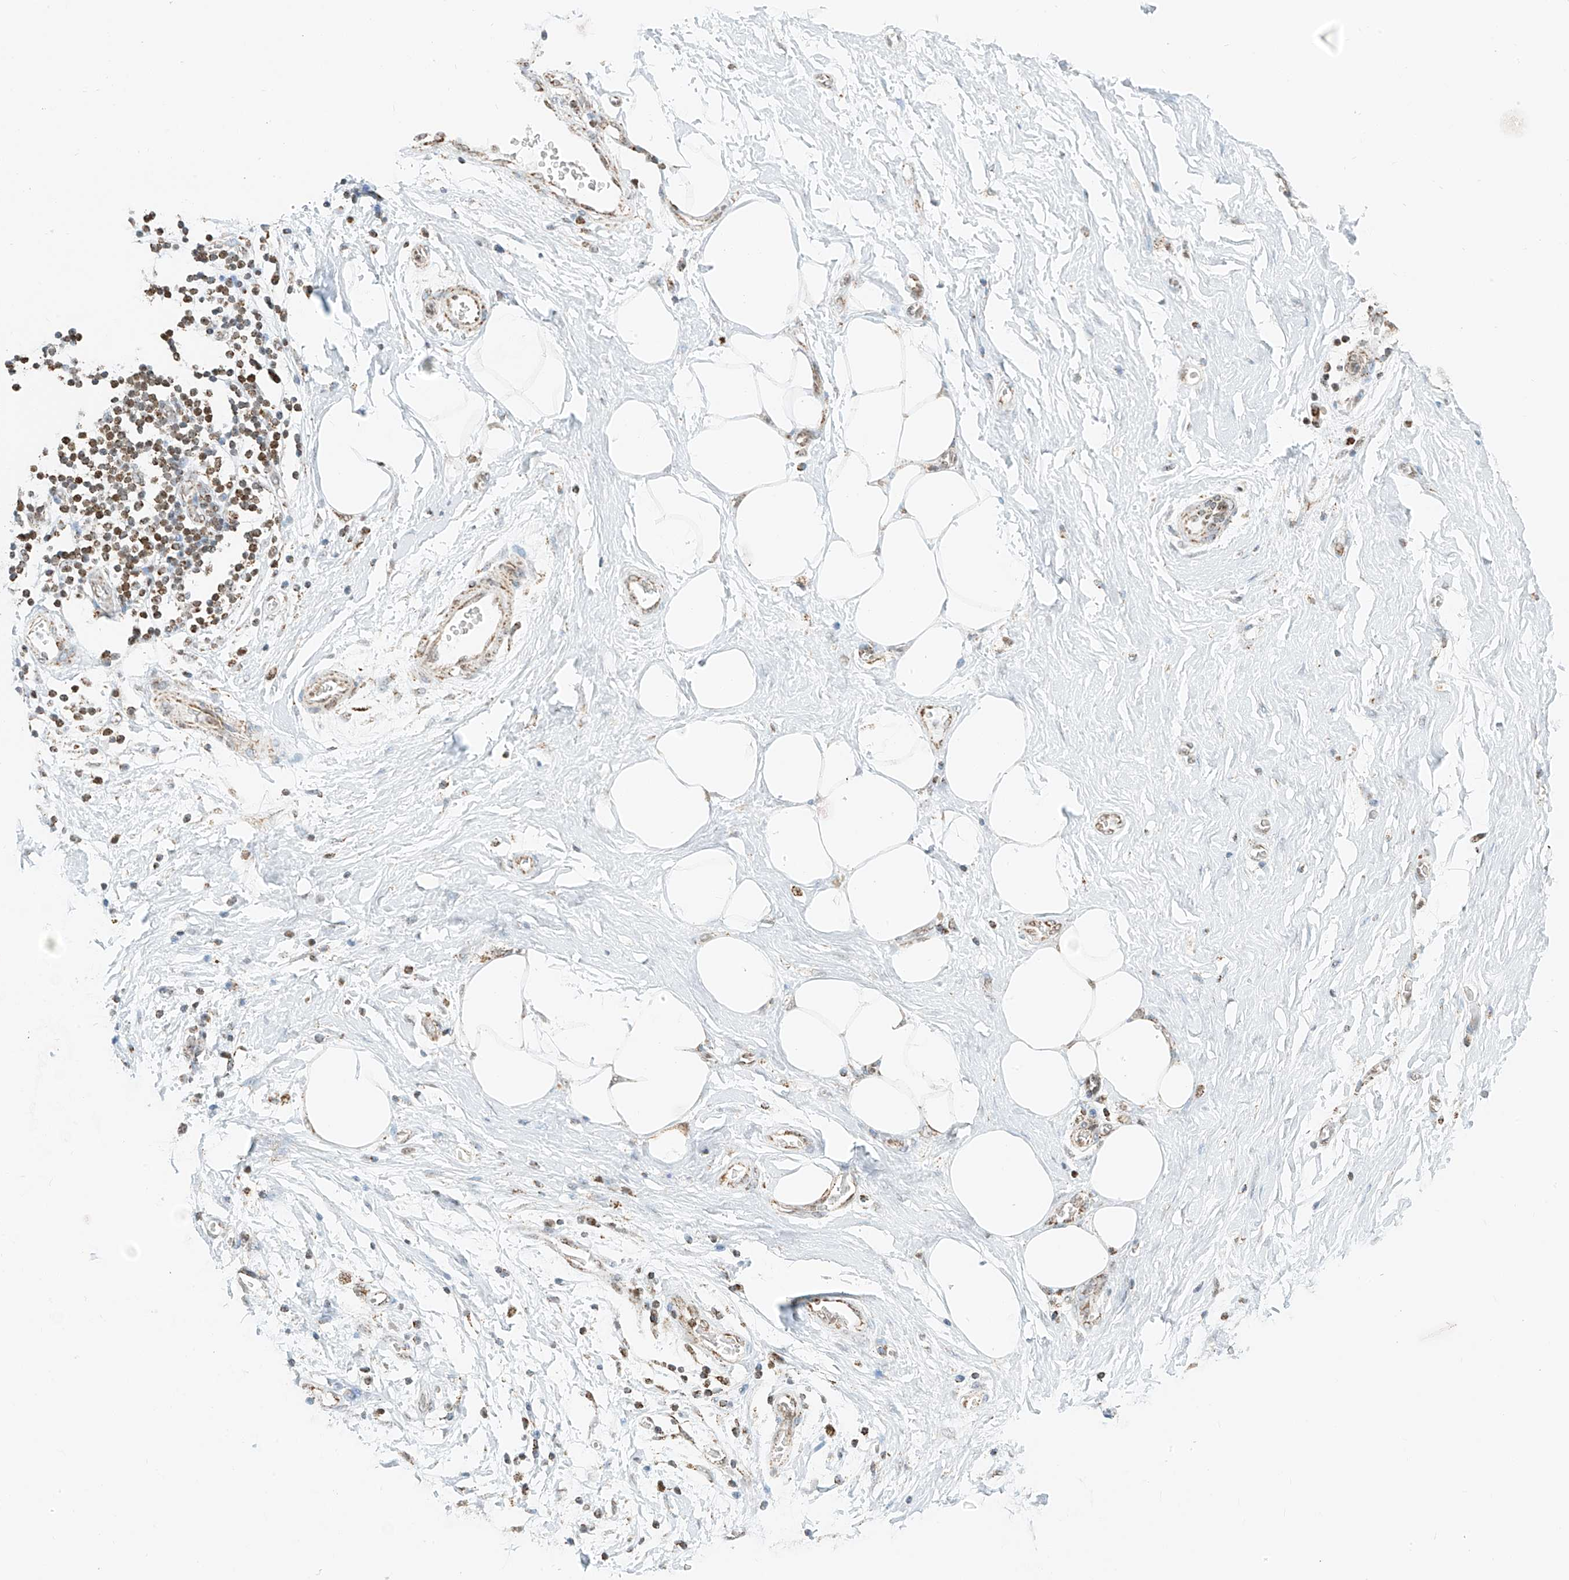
{"staining": {"intensity": "negative", "quantity": "none", "location": "none"}, "tissue": "adipose tissue", "cell_type": "Adipocytes", "image_type": "normal", "snomed": [{"axis": "morphology", "description": "Normal tissue, NOS"}, {"axis": "morphology", "description": "Adenocarcinoma, NOS"}, {"axis": "topography", "description": "Pancreas"}, {"axis": "topography", "description": "Peripheral nerve tissue"}], "caption": "IHC of unremarkable adipose tissue demonstrates no positivity in adipocytes.", "gene": "PPA2", "patient": {"sex": "male", "age": 59}}